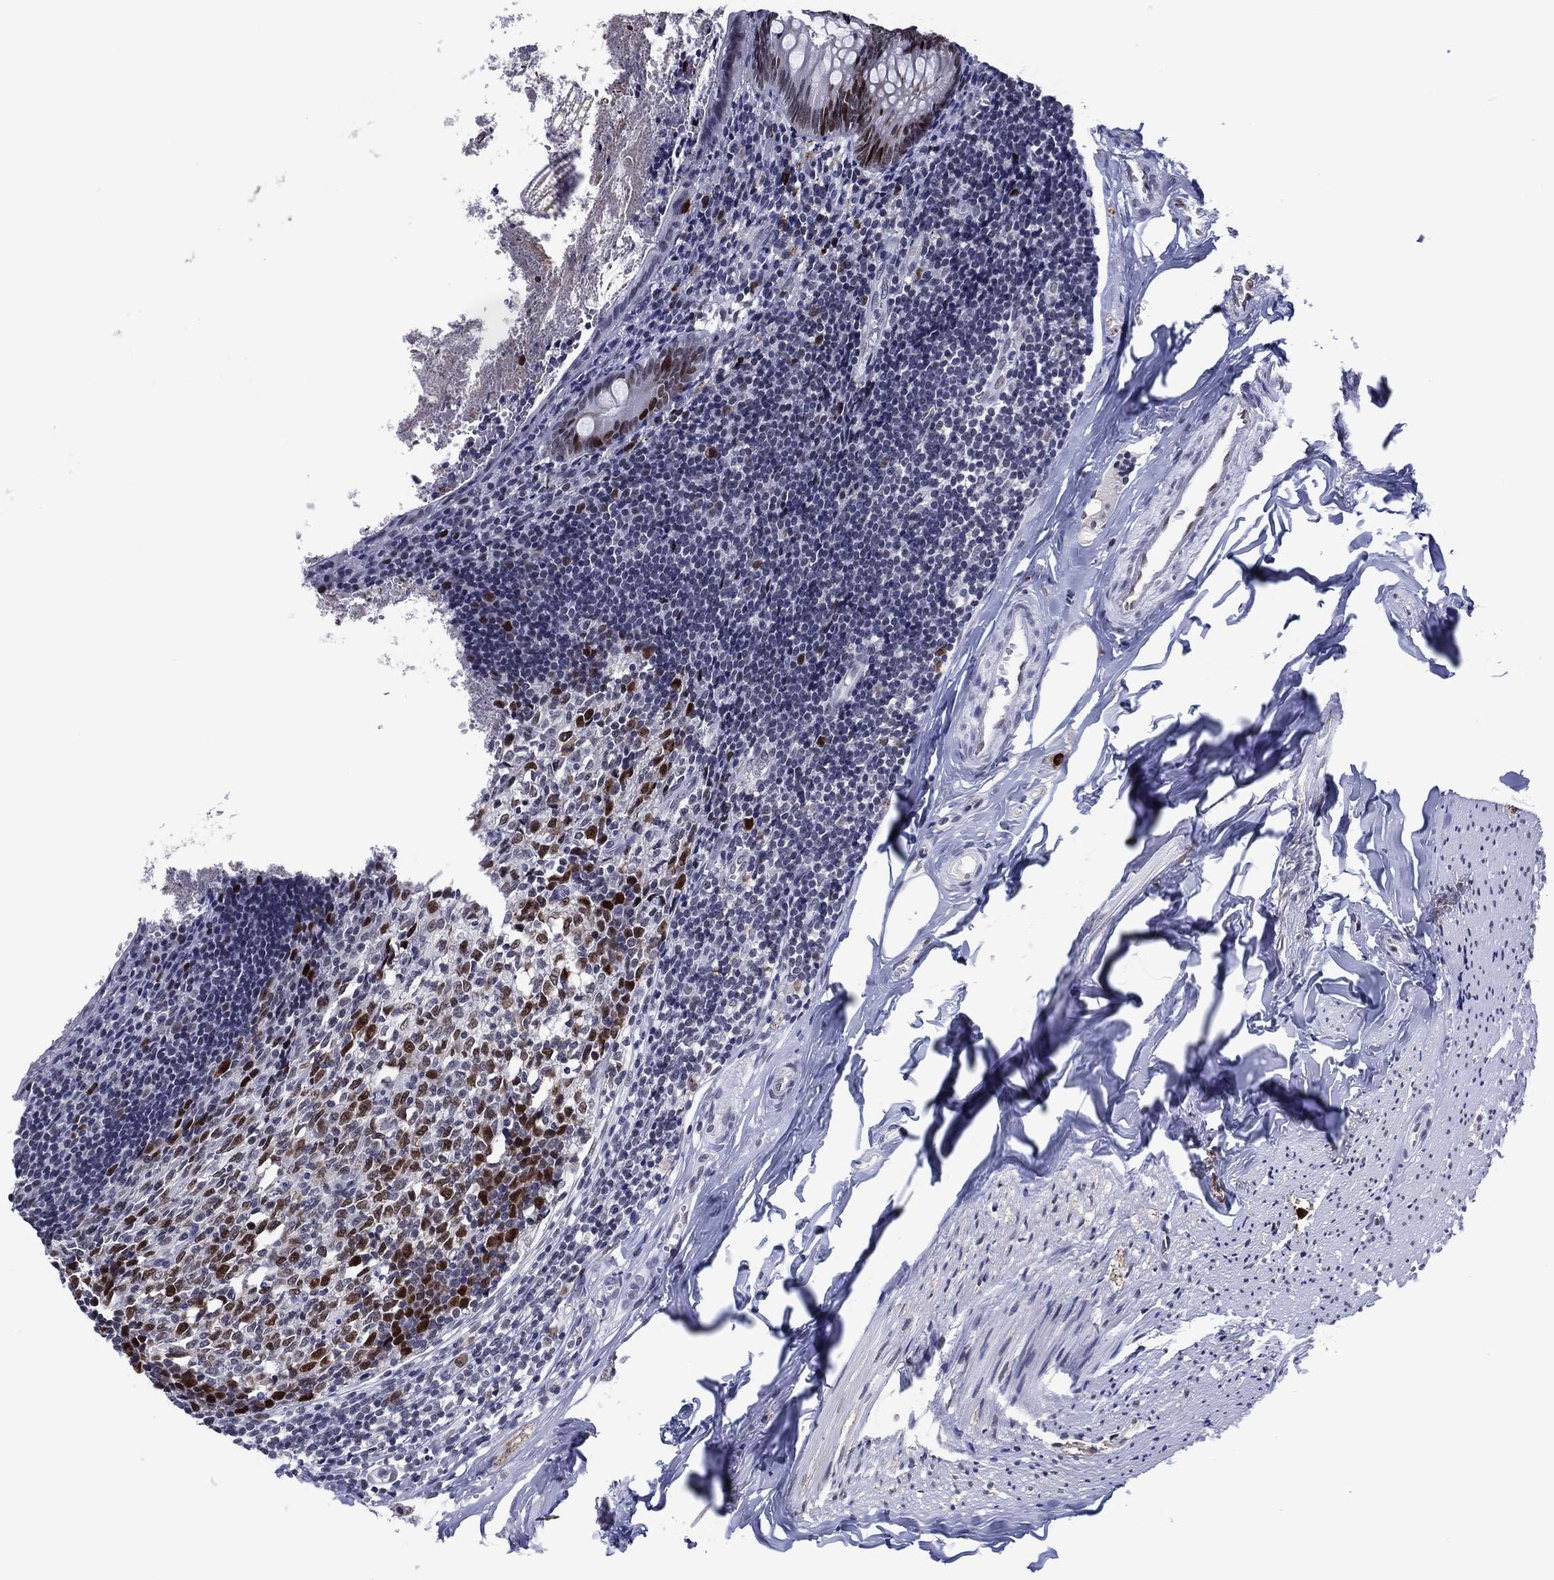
{"staining": {"intensity": "strong", "quantity": "<25%", "location": "nuclear"}, "tissue": "appendix", "cell_type": "Glandular cells", "image_type": "normal", "snomed": [{"axis": "morphology", "description": "Normal tissue, NOS"}, {"axis": "topography", "description": "Appendix"}], "caption": "This is a histology image of immunohistochemistry staining of benign appendix, which shows strong positivity in the nuclear of glandular cells.", "gene": "GATA6", "patient": {"sex": "female", "age": 23}}